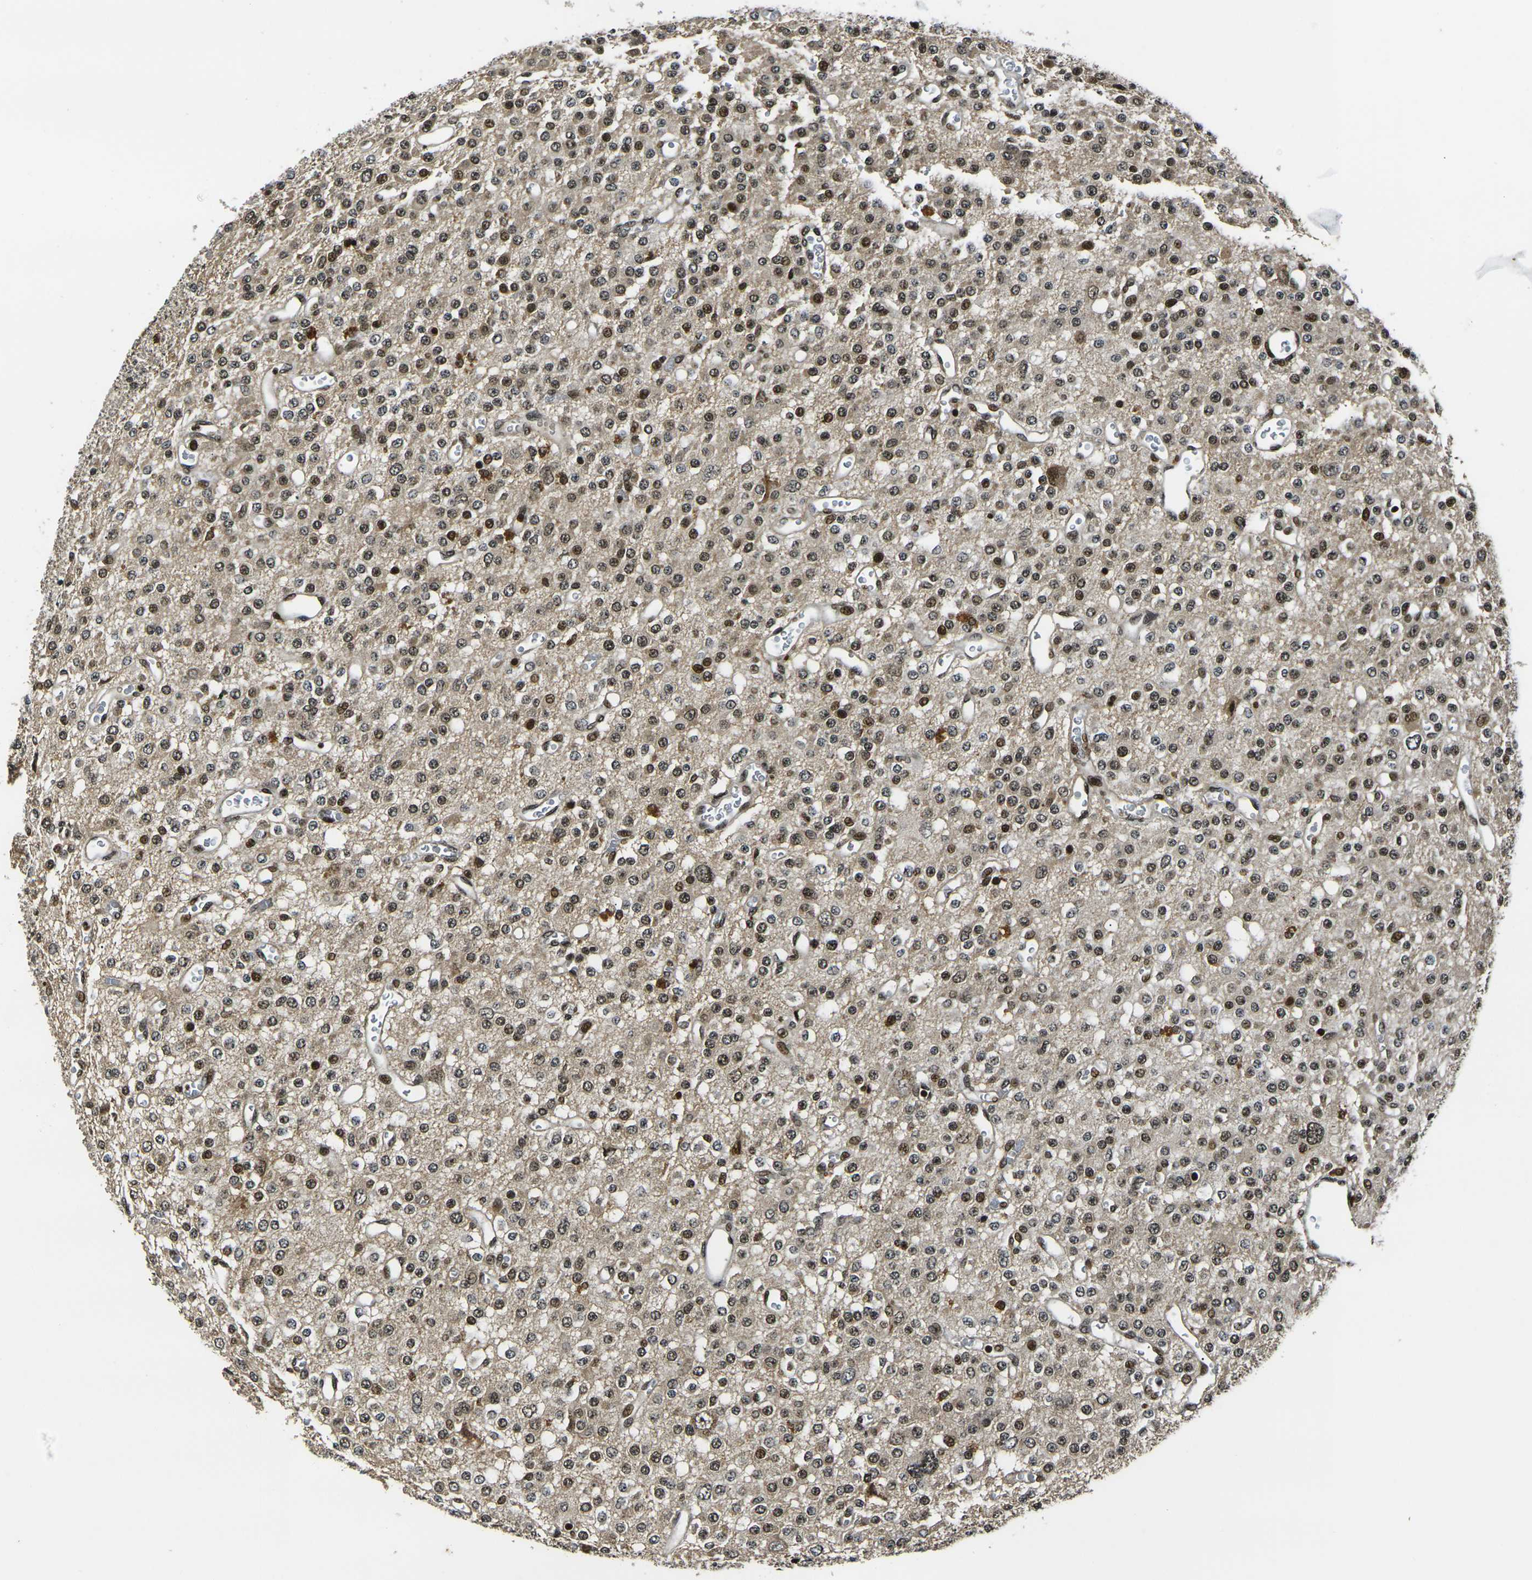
{"staining": {"intensity": "strong", "quantity": "25%-75%", "location": "nuclear"}, "tissue": "glioma", "cell_type": "Tumor cells", "image_type": "cancer", "snomed": [{"axis": "morphology", "description": "Glioma, malignant, Low grade"}, {"axis": "topography", "description": "Brain"}], "caption": "Immunohistochemistry (IHC) staining of glioma, which exhibits high levels of strong nuclear expression in about 25%-75% of tumor cells indicating strong nuclear protein expression. The staining was performed using DAB (3,3'-diaminobenzidine) (brown) for protein detection and nuclei were counterstained in hematoxylin (blue).", "gene": "ACTL6A", "patient": {"sex": "male", "age": 38}}